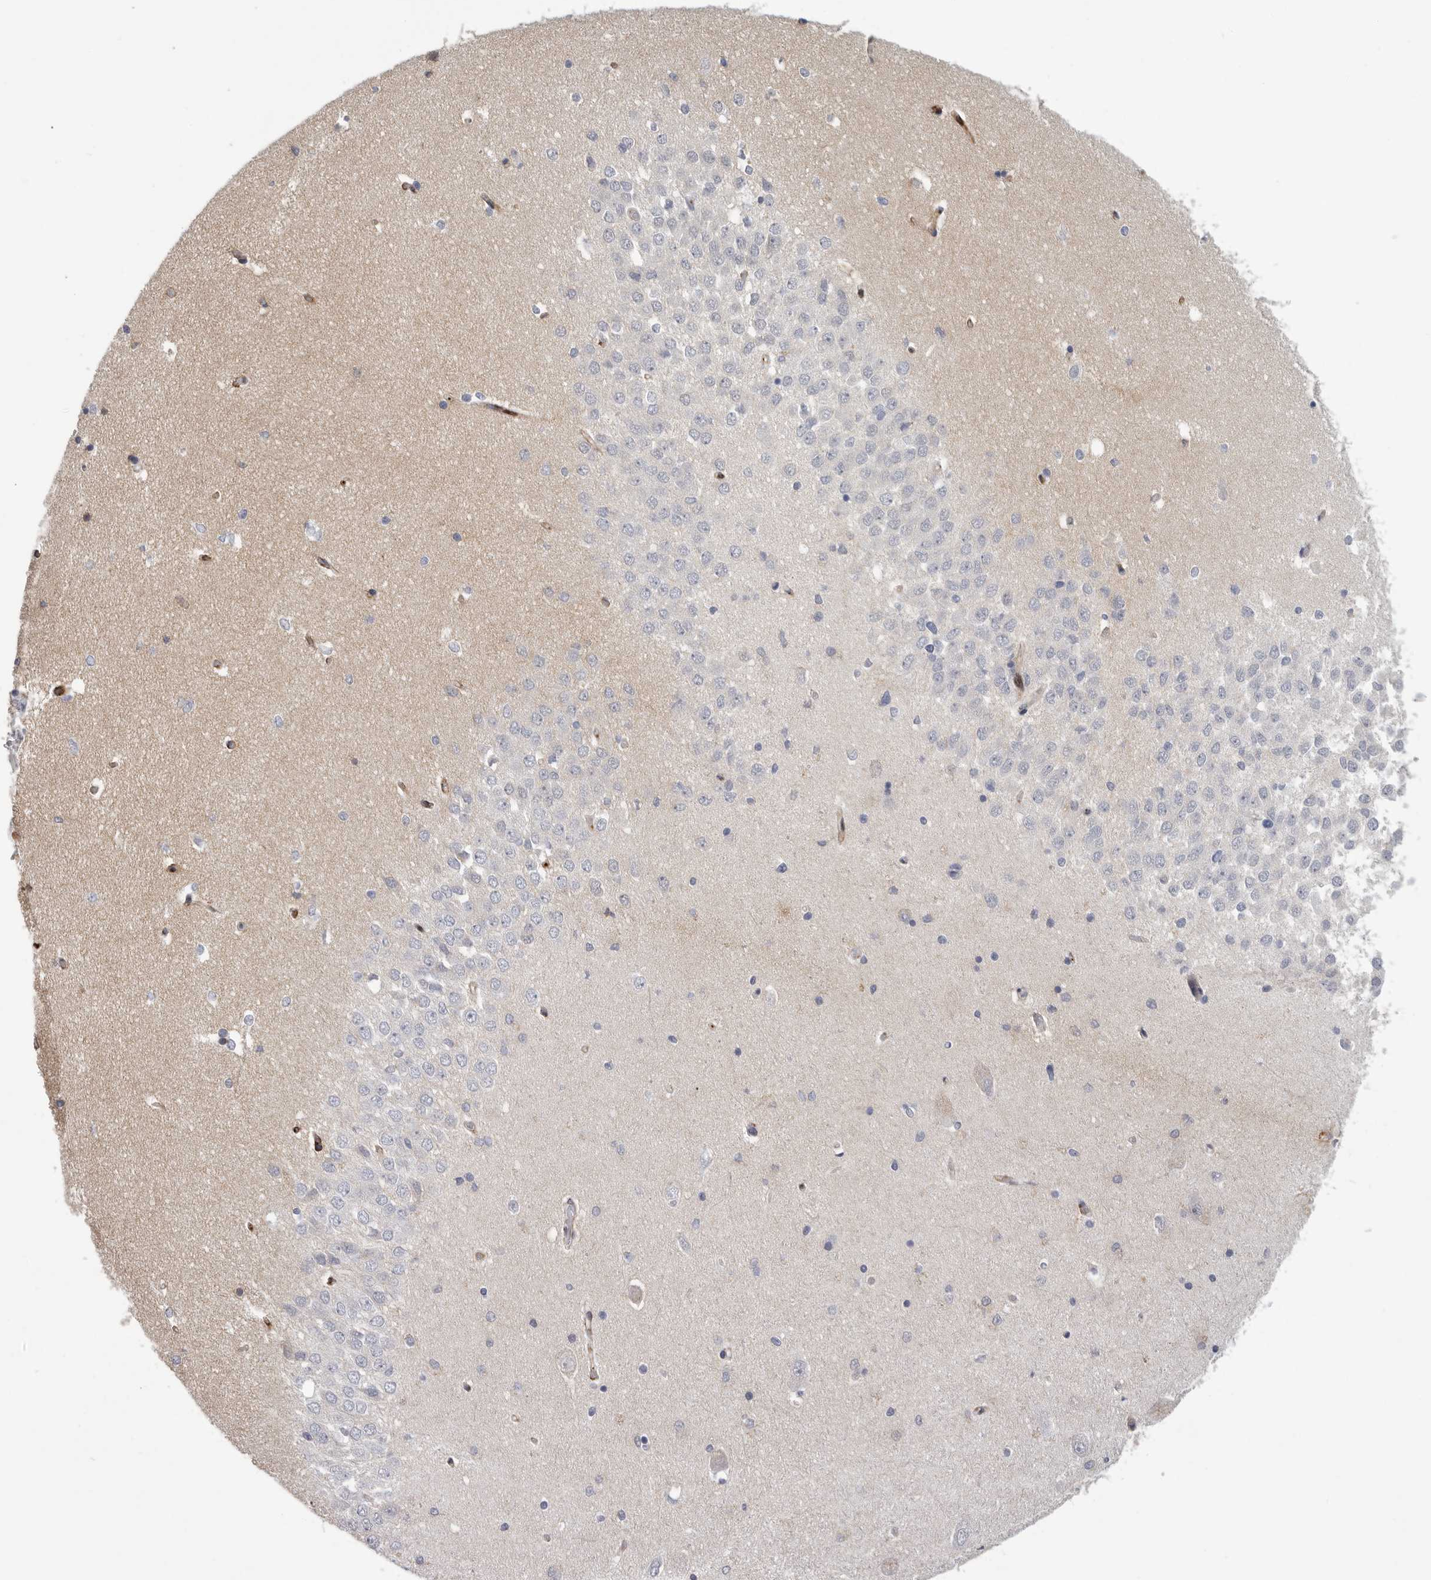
{"staining": {"intensity": "negative", "quantity": "none", "location": "none"}, "tissue": "hippocampus", "cell_type": "Glial cells", "image_type": "normal", "snomed": [{"axis": "morphology", "description": "Normal tissue, NOS"}, {"axis": "topography", "description": "Hippocampus"}], "caption": "Benign hippocampus was stained to show a protein in brown. There is no significant positivity in glial cells. (IHC, brightfield microscopy, high magnification).", "gene": "SDC3", "patient": {"sex": "male", "age": 45}}